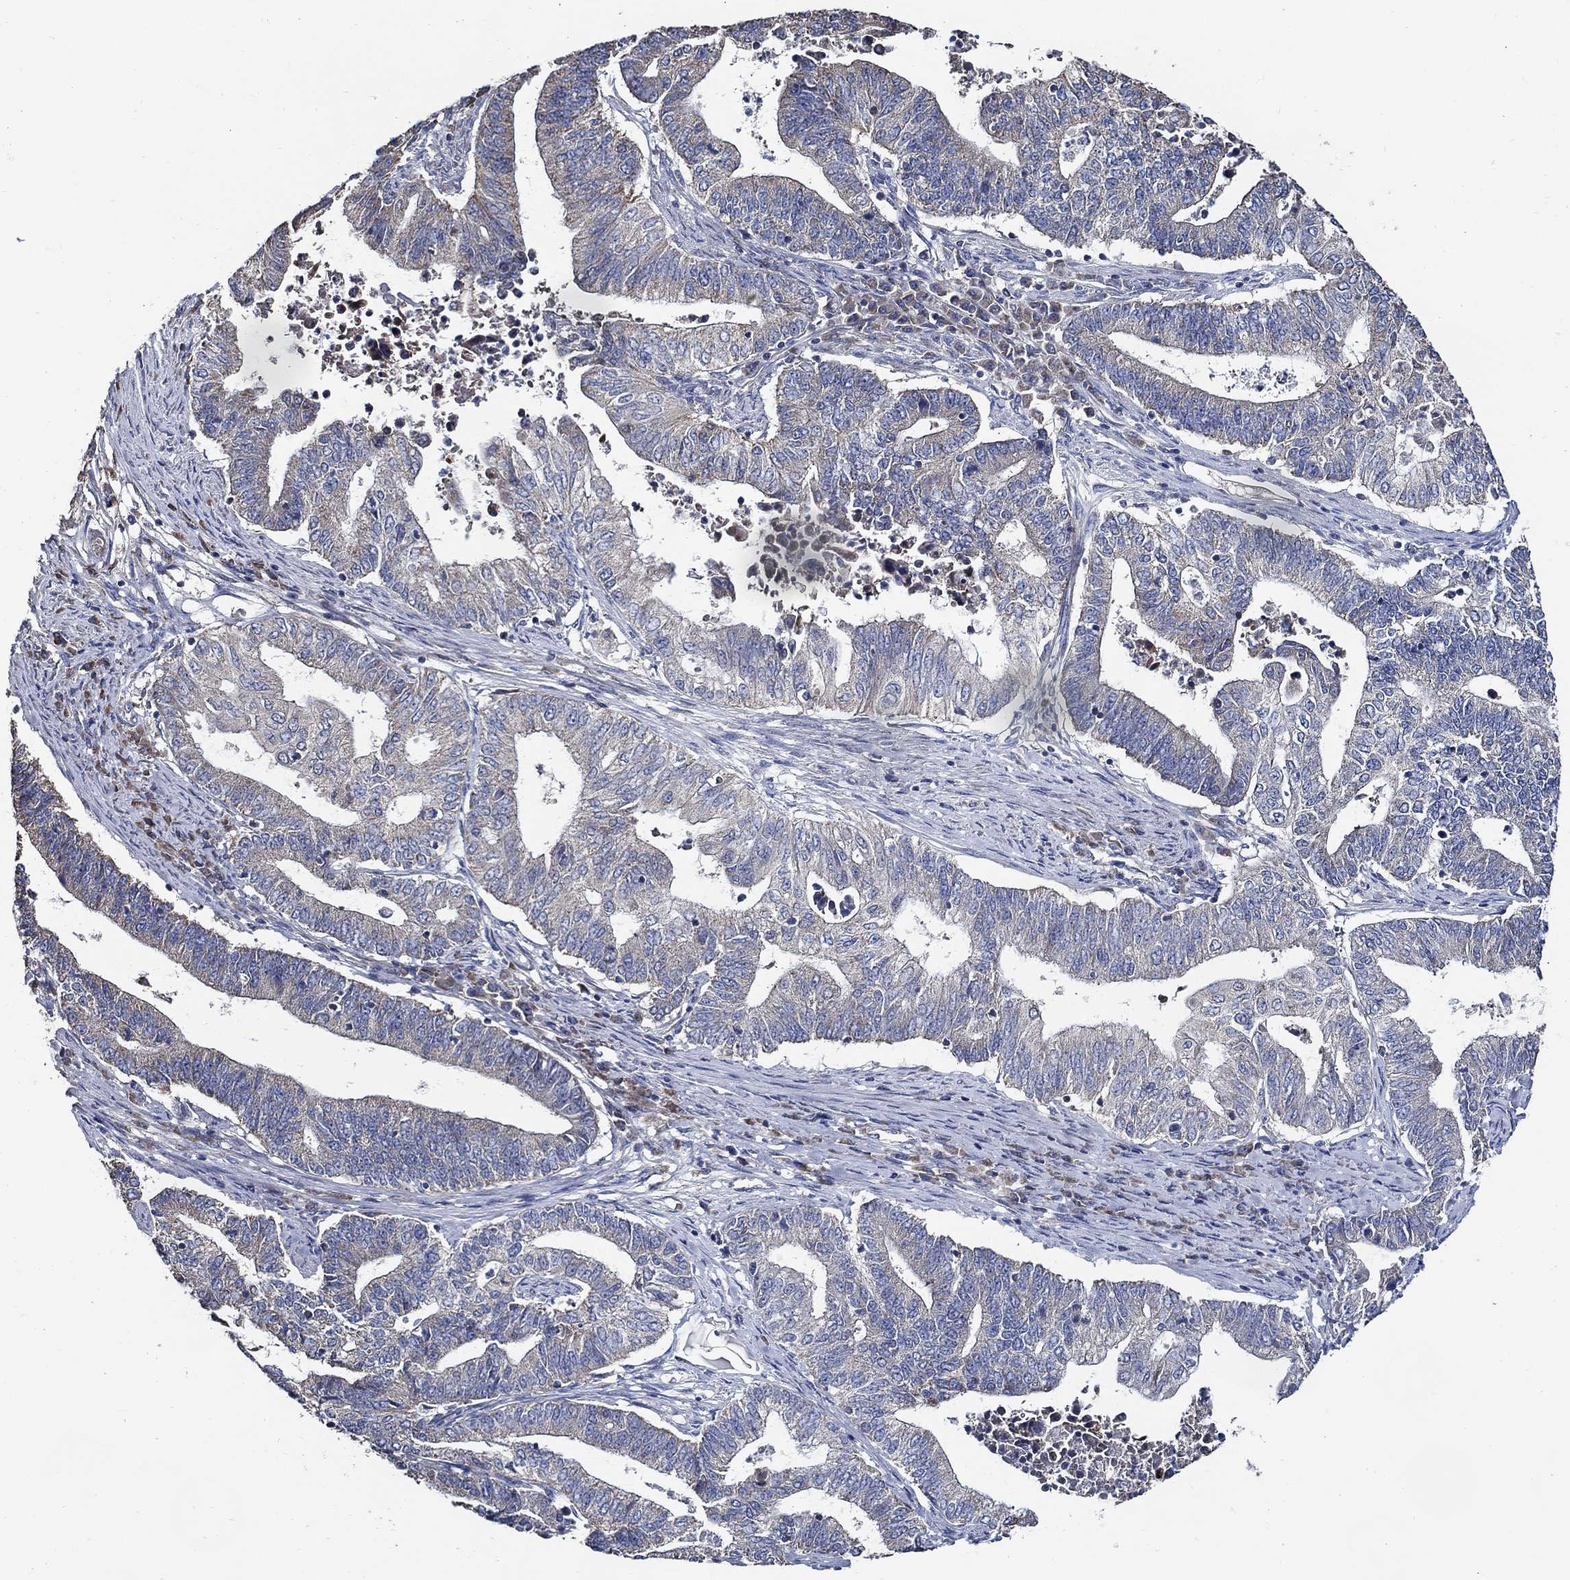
{"staining": {"intensity": "negative", "quantity": "none", "location": "none"}, "tissue": "endometrial cancer", "cell_type": "Tumor cells", "image_type": "cancer", "snomed": [{"axis": "morphology", "description": "Adenocarcinoma, NOS"}, {"axis": "topography", "description": "Uterus"}, {"axis": "topography", "description": "Endometrium"}], "caption": "The image demonstrates no staining of tumor cells in endometrial adenocarcinoma.", "gene": "WDR53", "patient": {"sex": "female", "age": 54}}